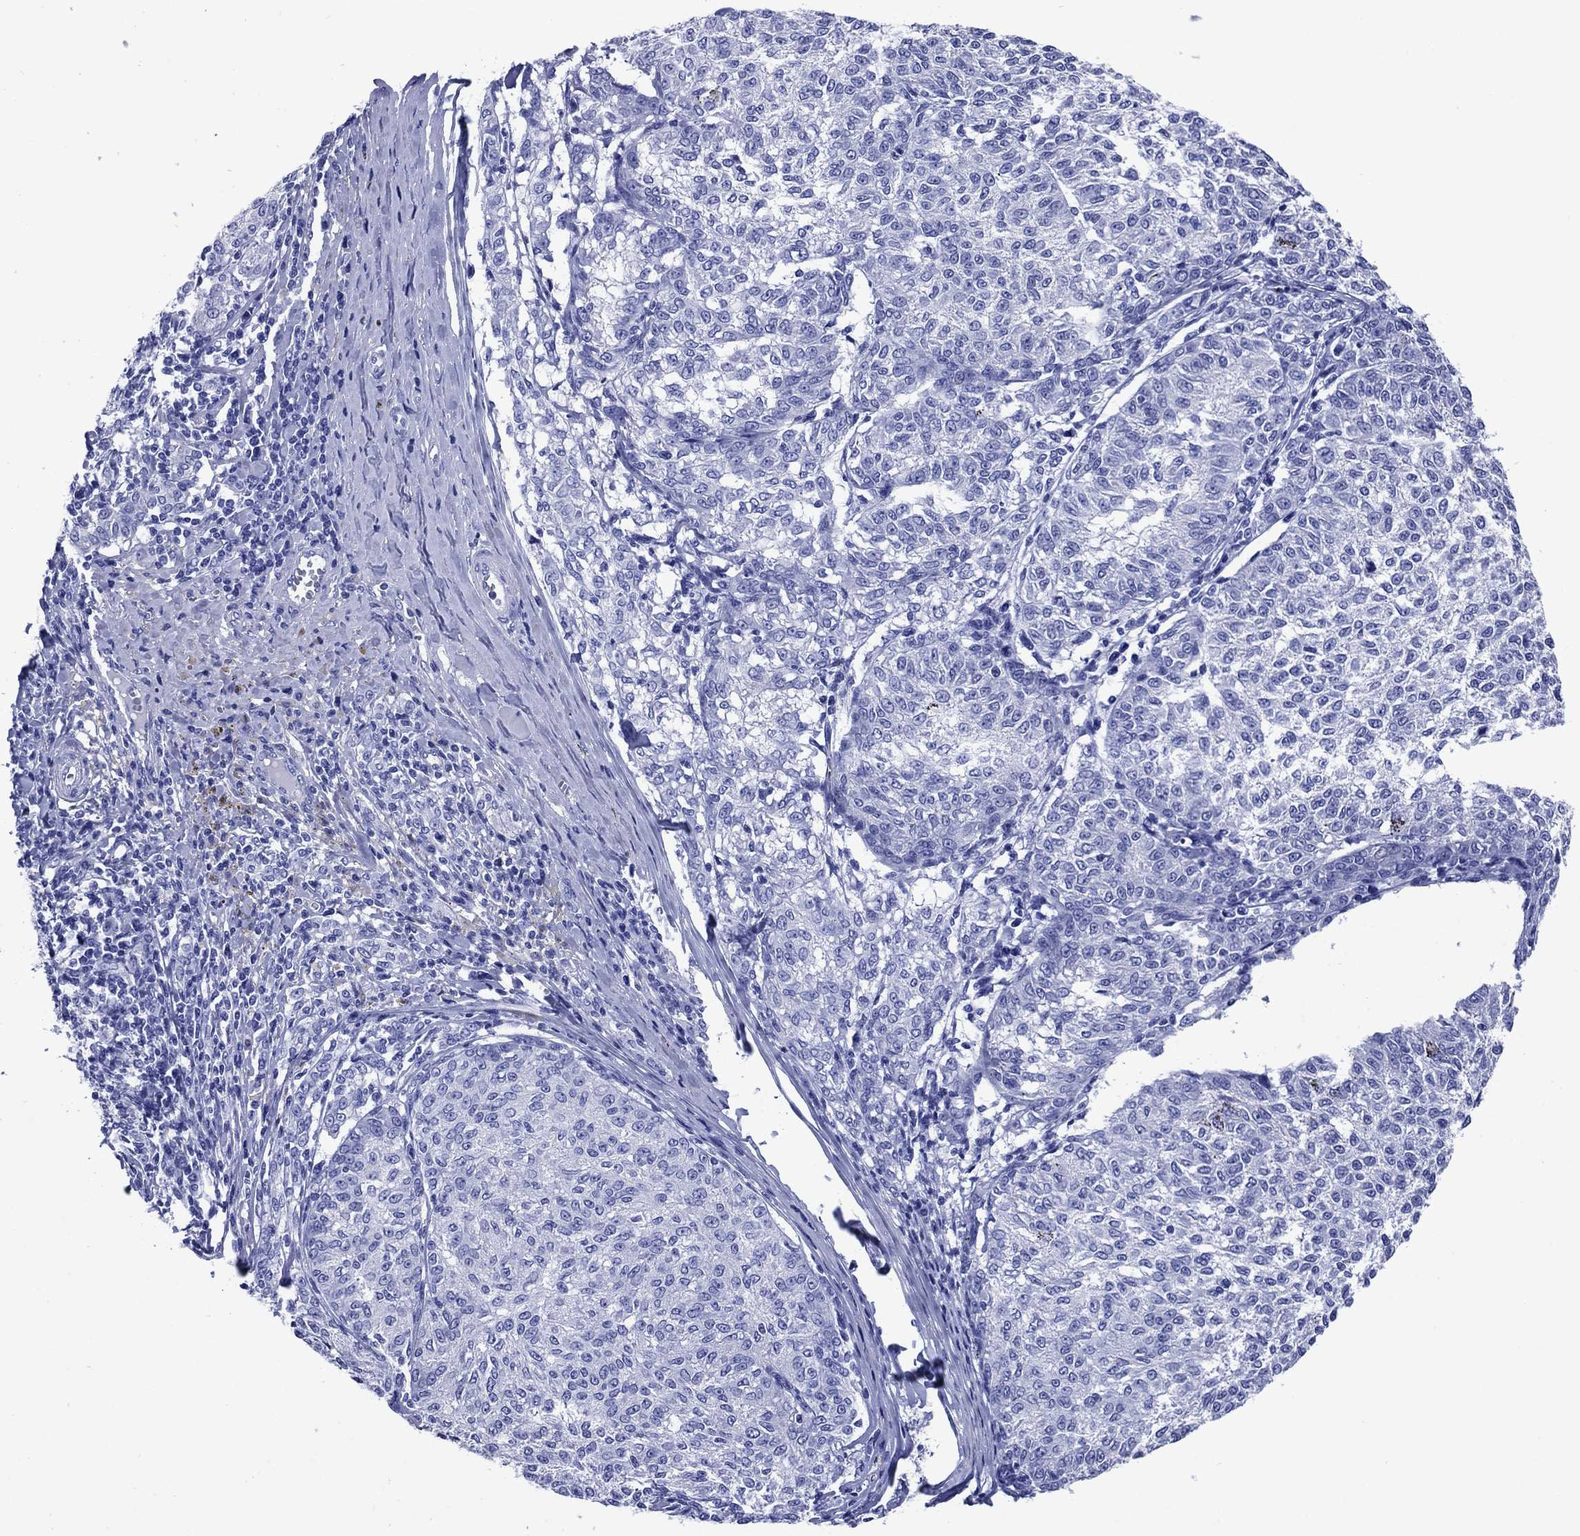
{"staining": {"intensity": "negative", "quantity": "none", "location": "none"}, "tissue": "melanoma", "cell_type": "Tumor cells", "image_type": "cancer", "snomed": [{"axis": "morphology", "description": "Malignant melanoma, NOS"}, {"axis": "topography", "description": "Skin"}], "caption": "Tumor cells are negative for protein expression in human malignant melanoma.", "gene": "SLC1A2", "patient": {"sex": "female", "age": 72}}